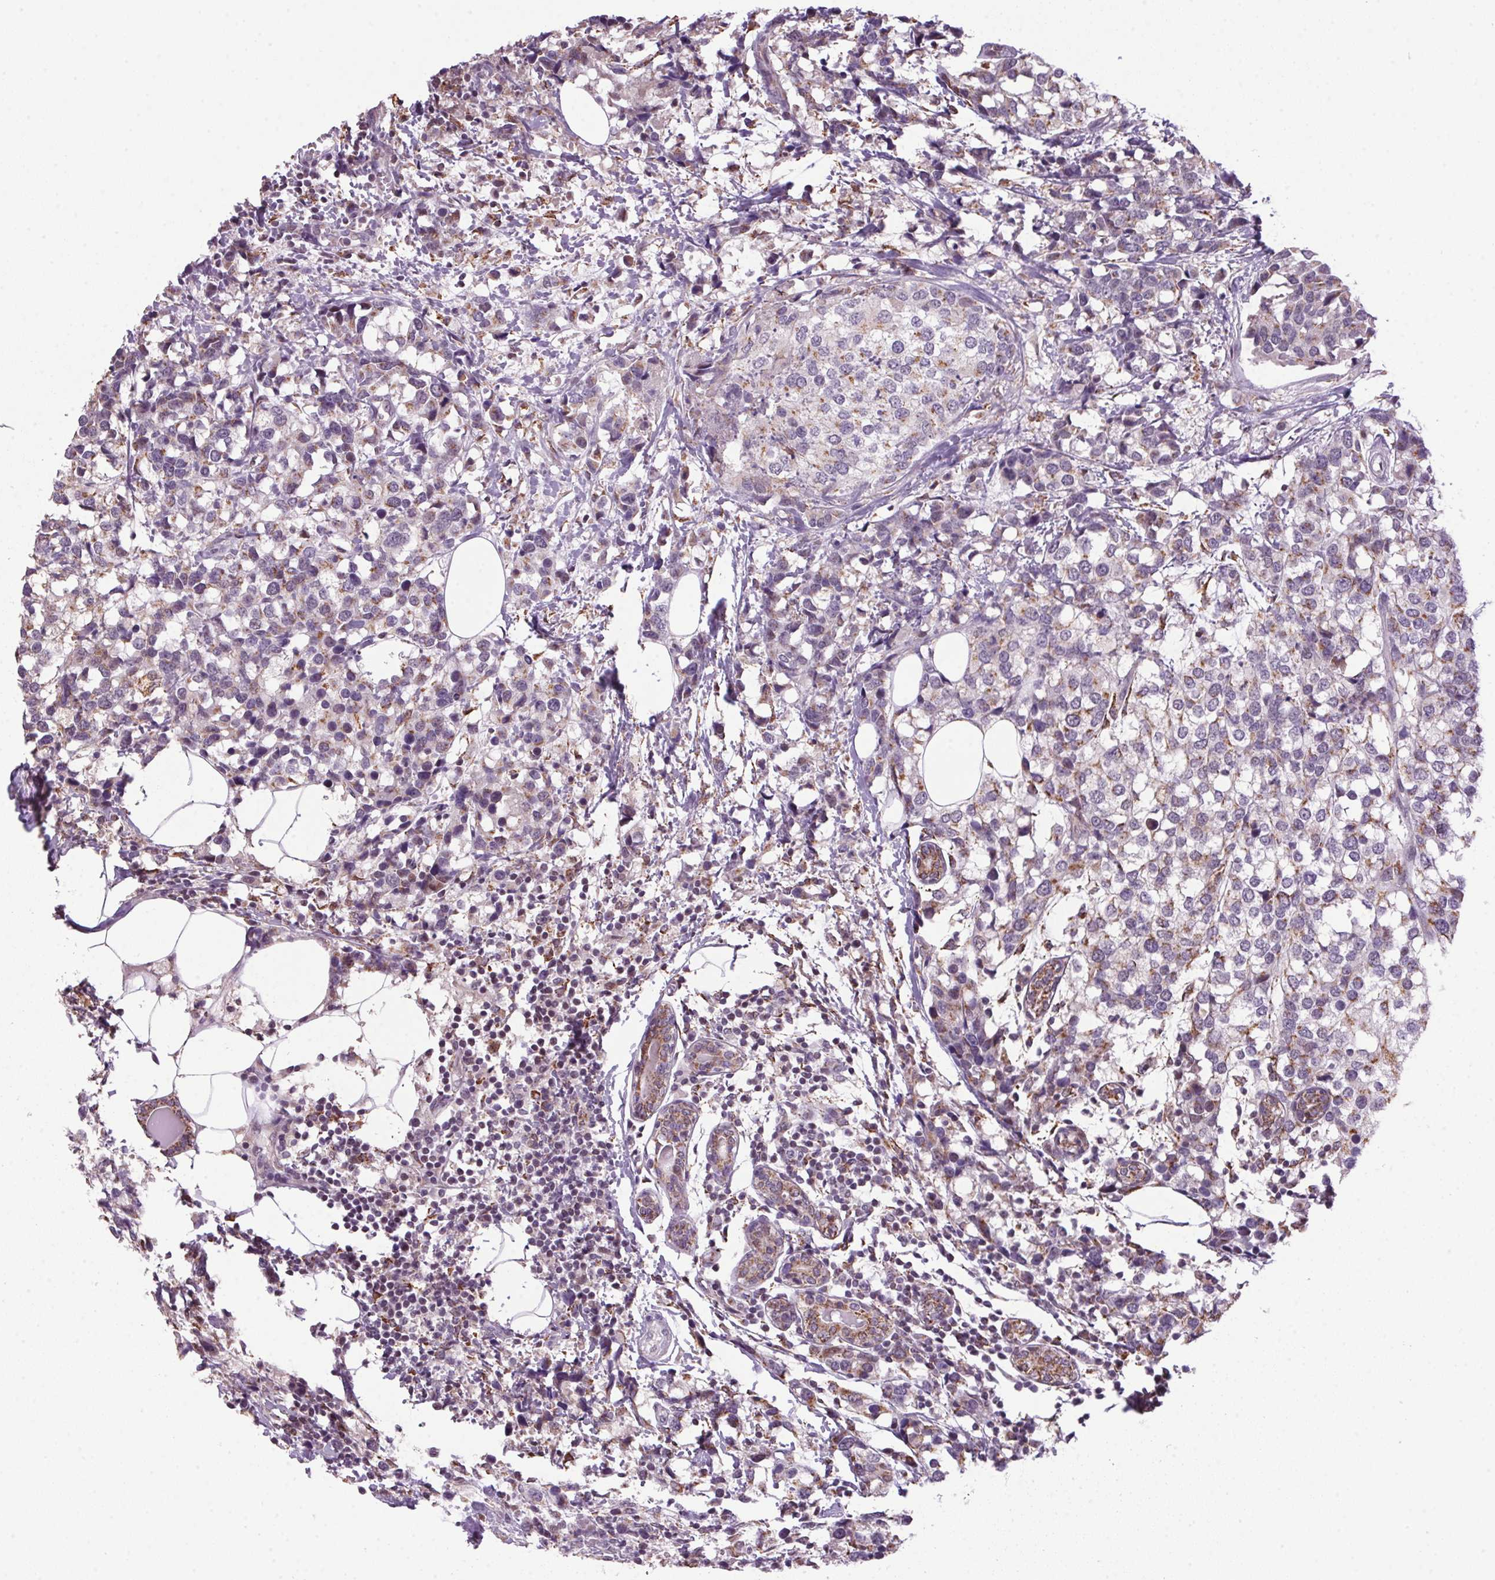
{"staining": {"intensity": "weak", "quantity": "25%-75%", "location": "cytoplasmic/membranous"}, "tissue": "breast cancer", "cell_type": "Tumor cells", "image_type": "cancer", "snomed": [{"axis": "morphology", "description": "Lobular carcinoma"}, {"axis": "topography", "description": "Breast"}], "caption": "Protein staining of breast cancer (lobular carcinoma) tissue demonstrates weak cytoplasmic/membranous positivity in approximately 25%-75% of tumor cells.", "gene": "AKR1E2", "patient": {"sex": "female", "age": 59}}